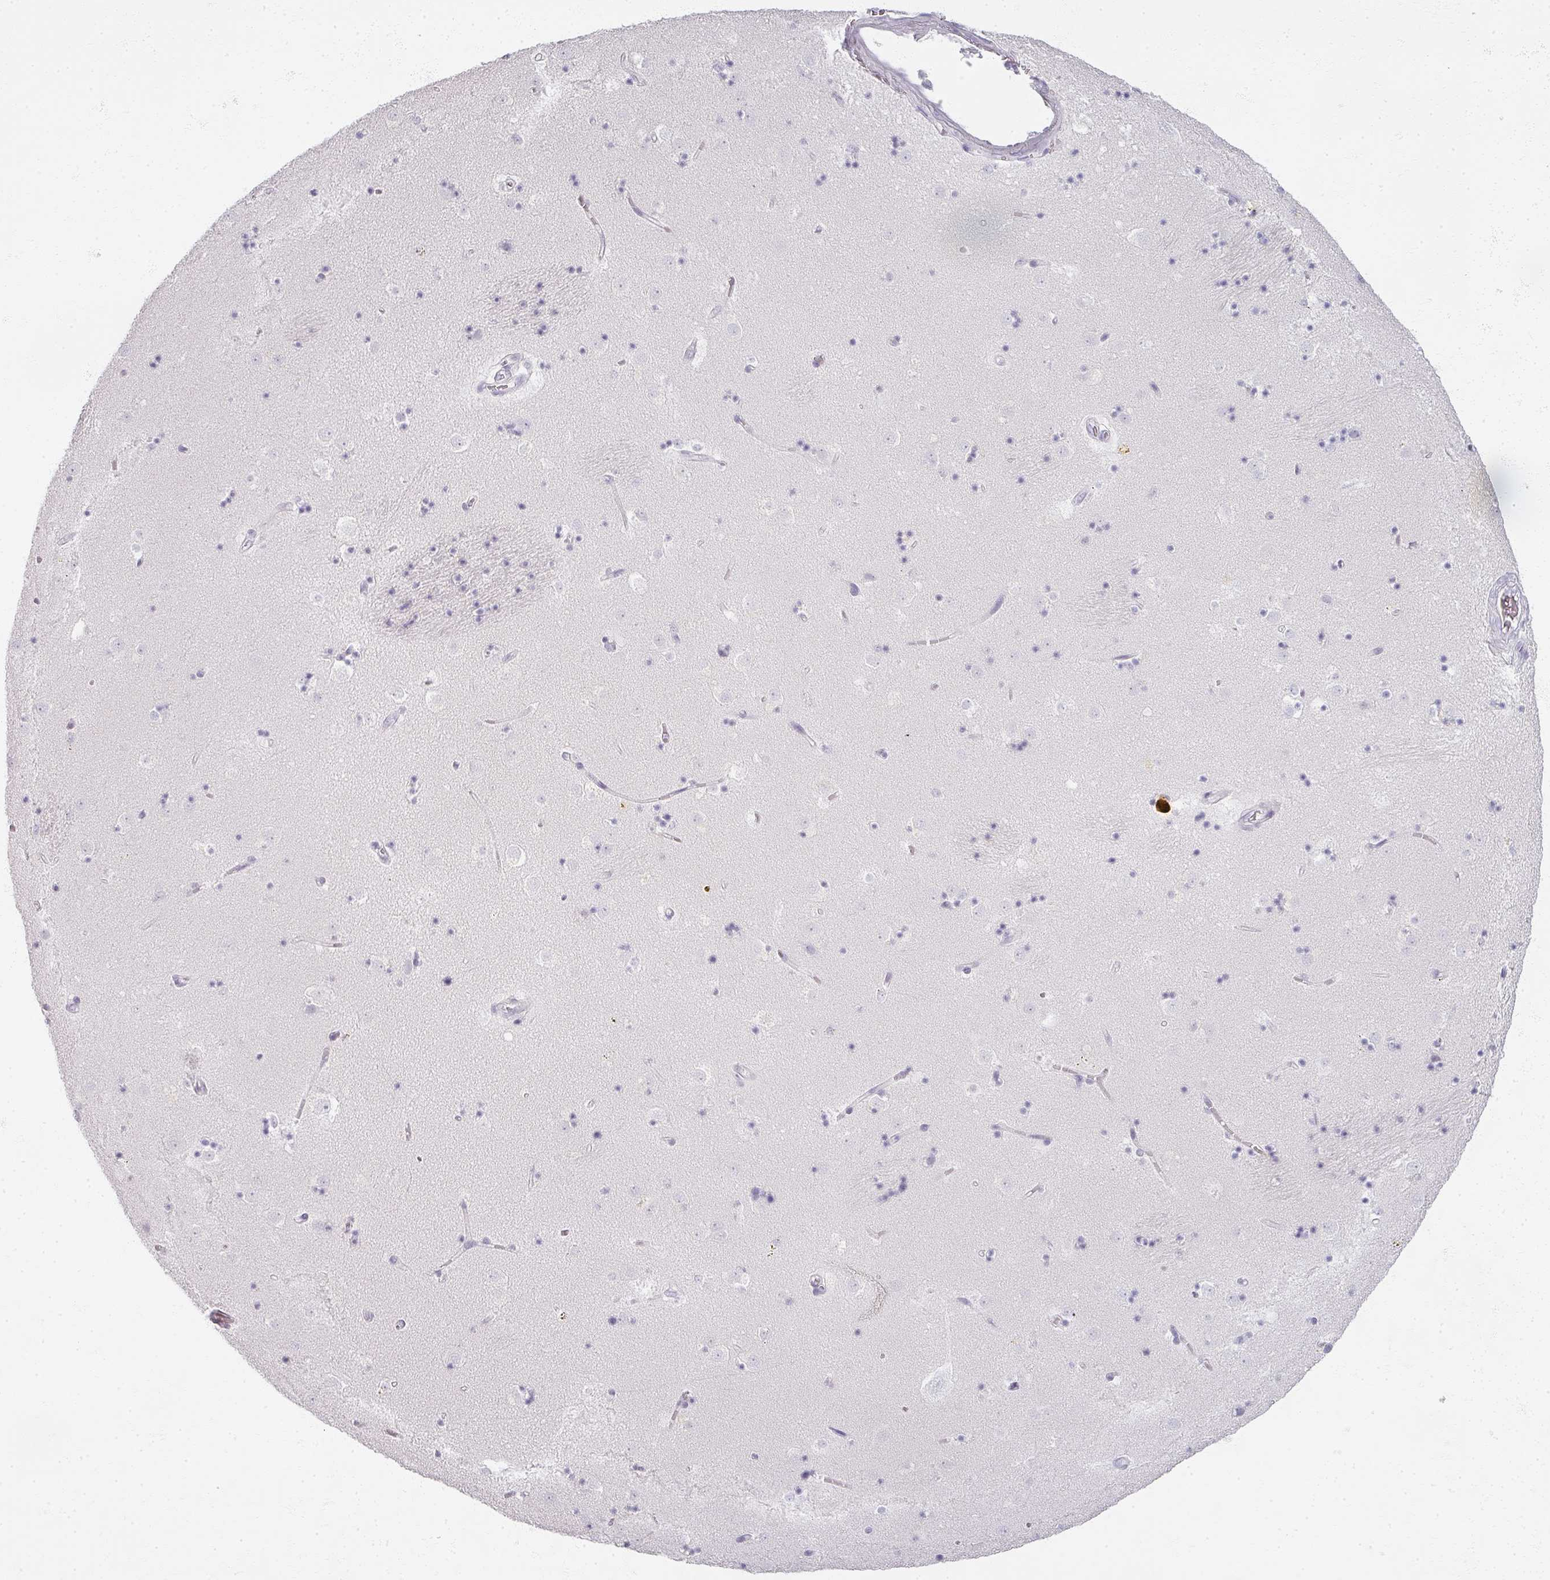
{"staining": {"intensity": "negative", "quantity": "none", "location": "none"}, "tissue": "caudate", "cell_type": "Glial cells", "image_type": "normal", "snomed": [{"axis": "morphology", "description": "Normal tissue, NOS"}, {"axis": "topography", "description": "Lateral ventricle wall"}], "caption": "DAB (3,3'-diaminobenzidine) immunohistochemical staining of normal human caudate demonstrates no significant staining in glial cells.", "gene": "RFPL2", "patient": {"sex": "male", "age": 58}}